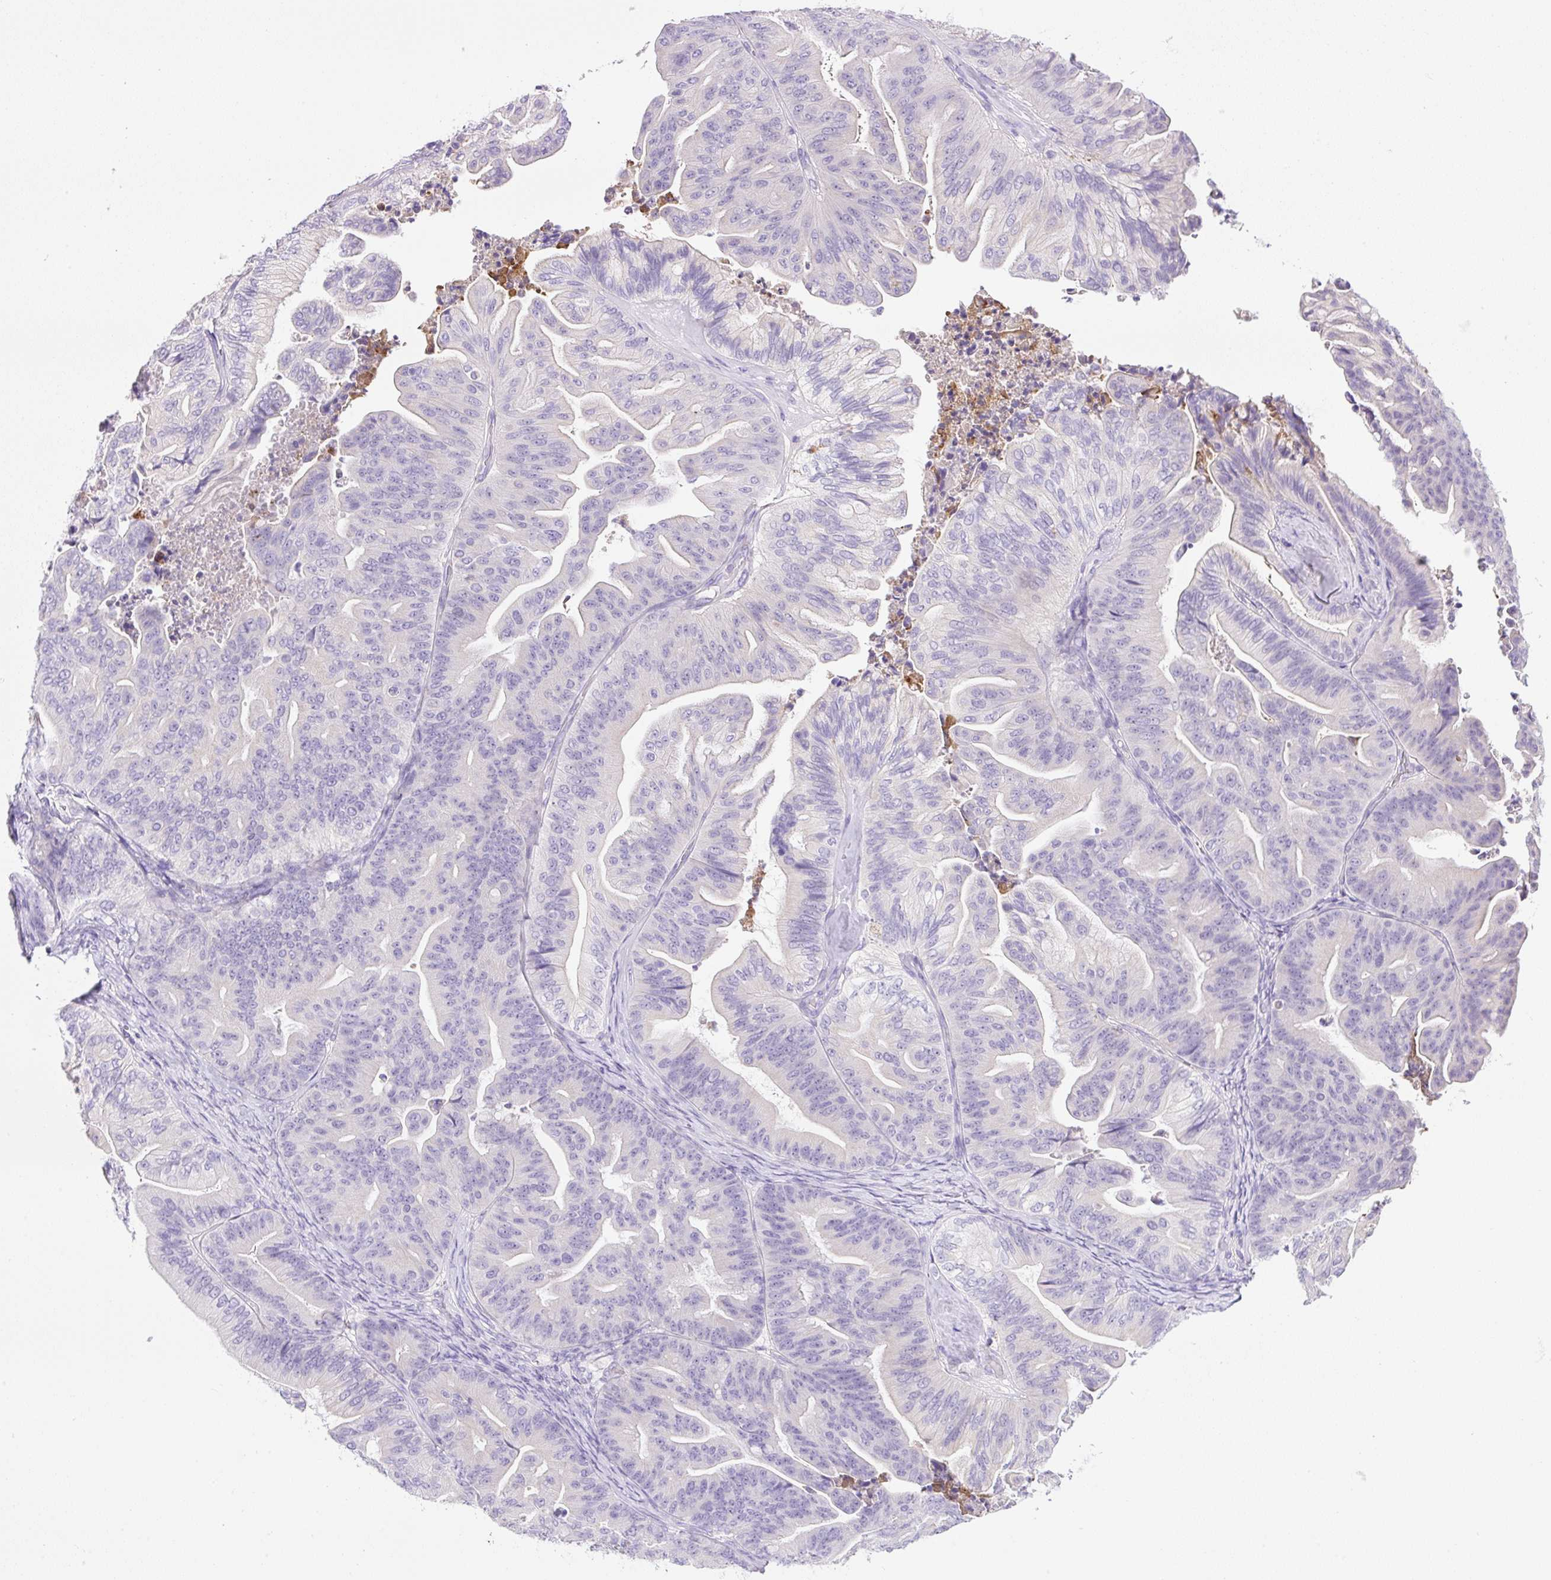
{"staining": {"intensity": "negative", "quantity": "none", "location": "none"}, "tissue": "ovarian cancer", "cell_type": "Tumor cells", "image_type": "cancer", "snomed": [{"axis": "morphology", "description": "Cystadenocarcinoma, mucinous, NOS"}, {"axis": "topography", "description": "Ovary"}], "caption": "The photomicrograph displays no significant expression in tumor cells of ovarian cancer (mucinous cystadenocarcinoma).", "gene": "NDST3", "patient": {"sex": "female", "age": 67}}